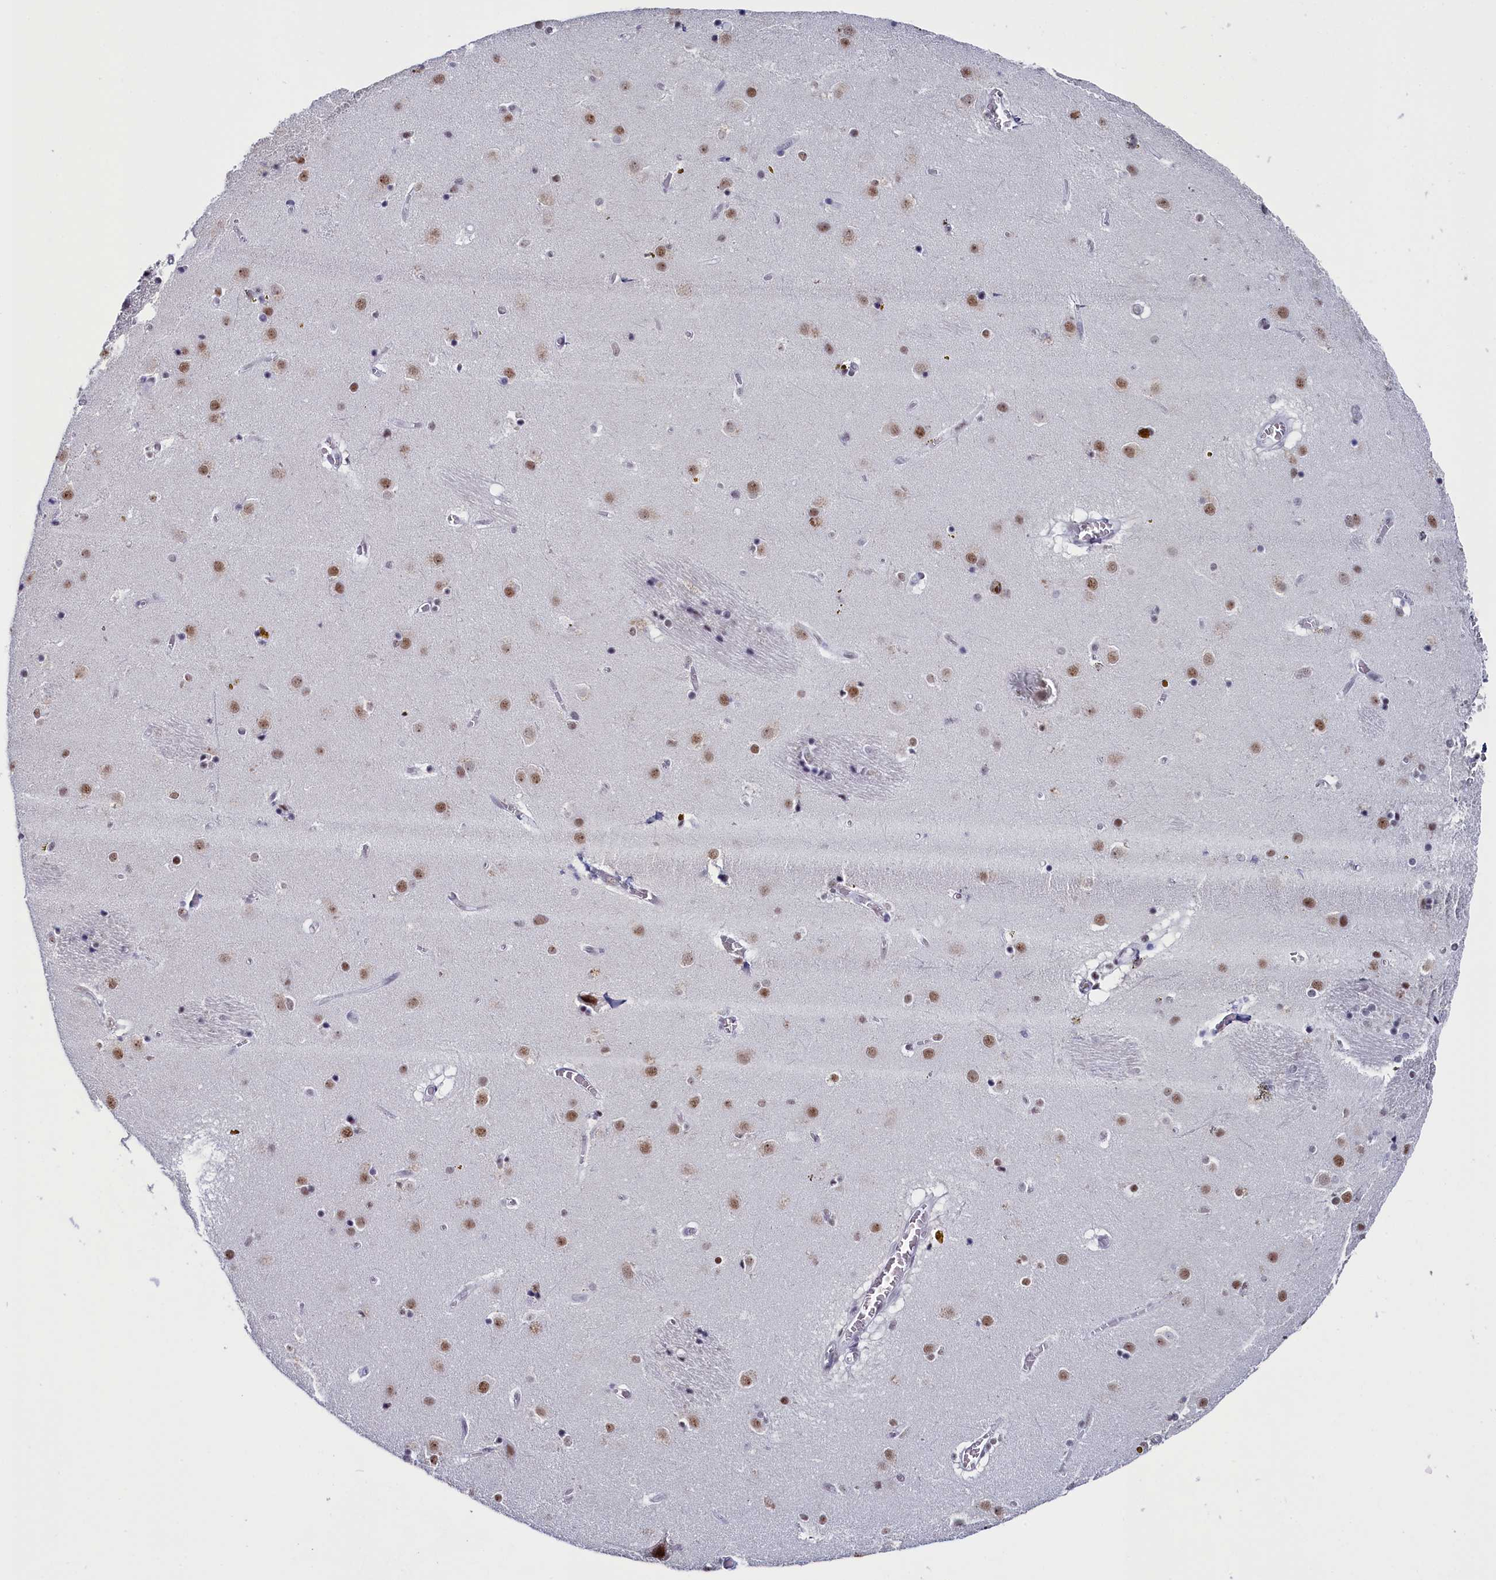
{"staining": {"intensity": "negative", "quantity": "none", "location": "none"}, "tissue": "caudate", "cell_type": "Glial cells", "image_type": "normal", "snomed": [{"axis": "morphology", "description": "Normal tissue, NOS"}, {"axis": "topography", "description": "Lateral ventricle wall"}], "caption": "Glial cells are negative for protein expression in normal human caudate. (IHC, brightfield microscopy, high magnification).", "gene": "CD2BP2", "patient": {"sex": "male", "age": 70}}